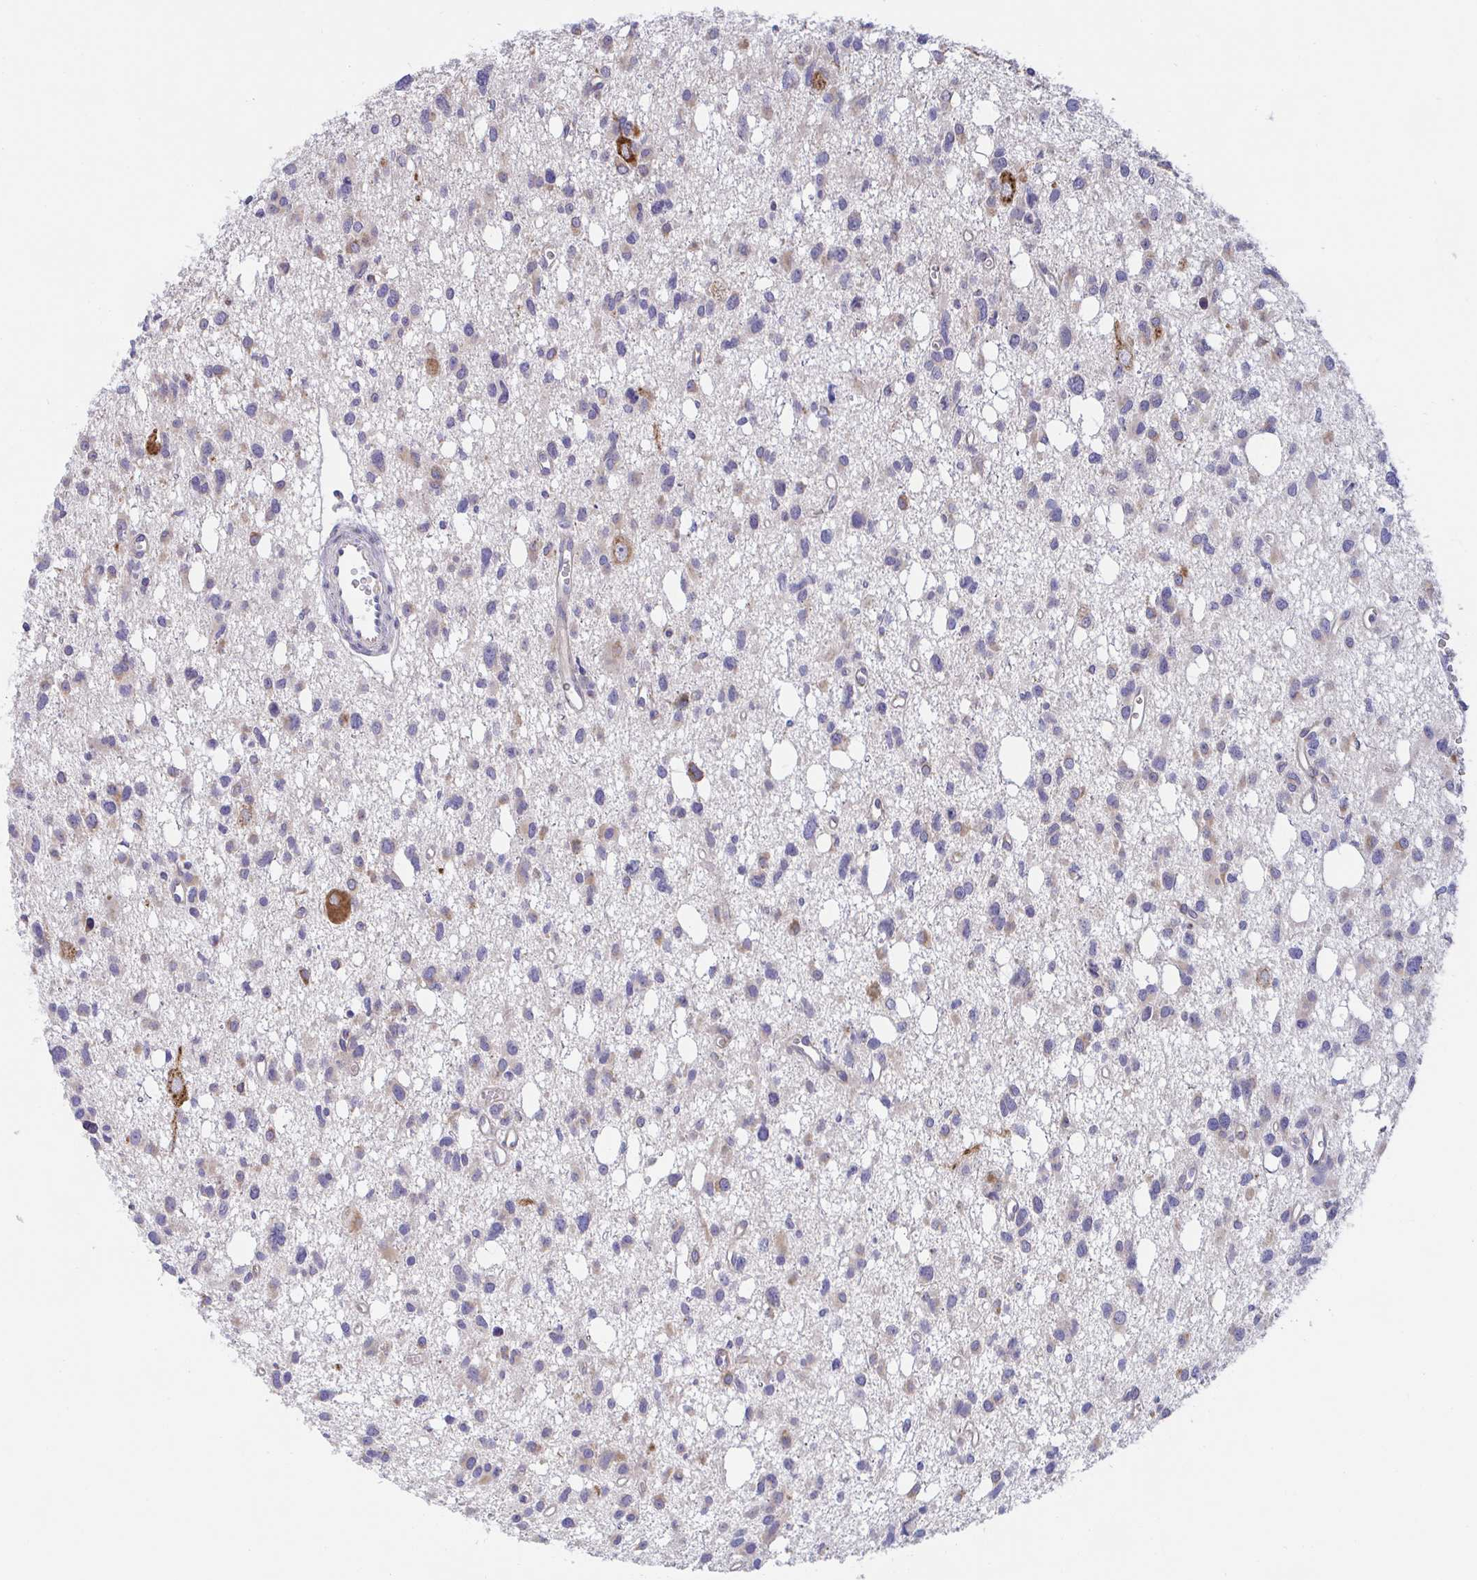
{"staining": {"intensity": "weak", "quantity": "<25%", "location": "cytoplasmic/membranous"}, "tissue": "glioma", "cell_type": "Tumor cells", "image_type": "cancer", "snomed": [{"axis": "morphology", "description": "Glioma, malignant, High grade"}, {"axis": "topography", "description": "Brain"}], "caption": "DAB (3,3'-diaminobenzidine) immunohistochemical staining of glioma demonstrates no significant expression in tumor cells.", "gene": "MIA3", "patient": {"sex": "male", "age": 23}}